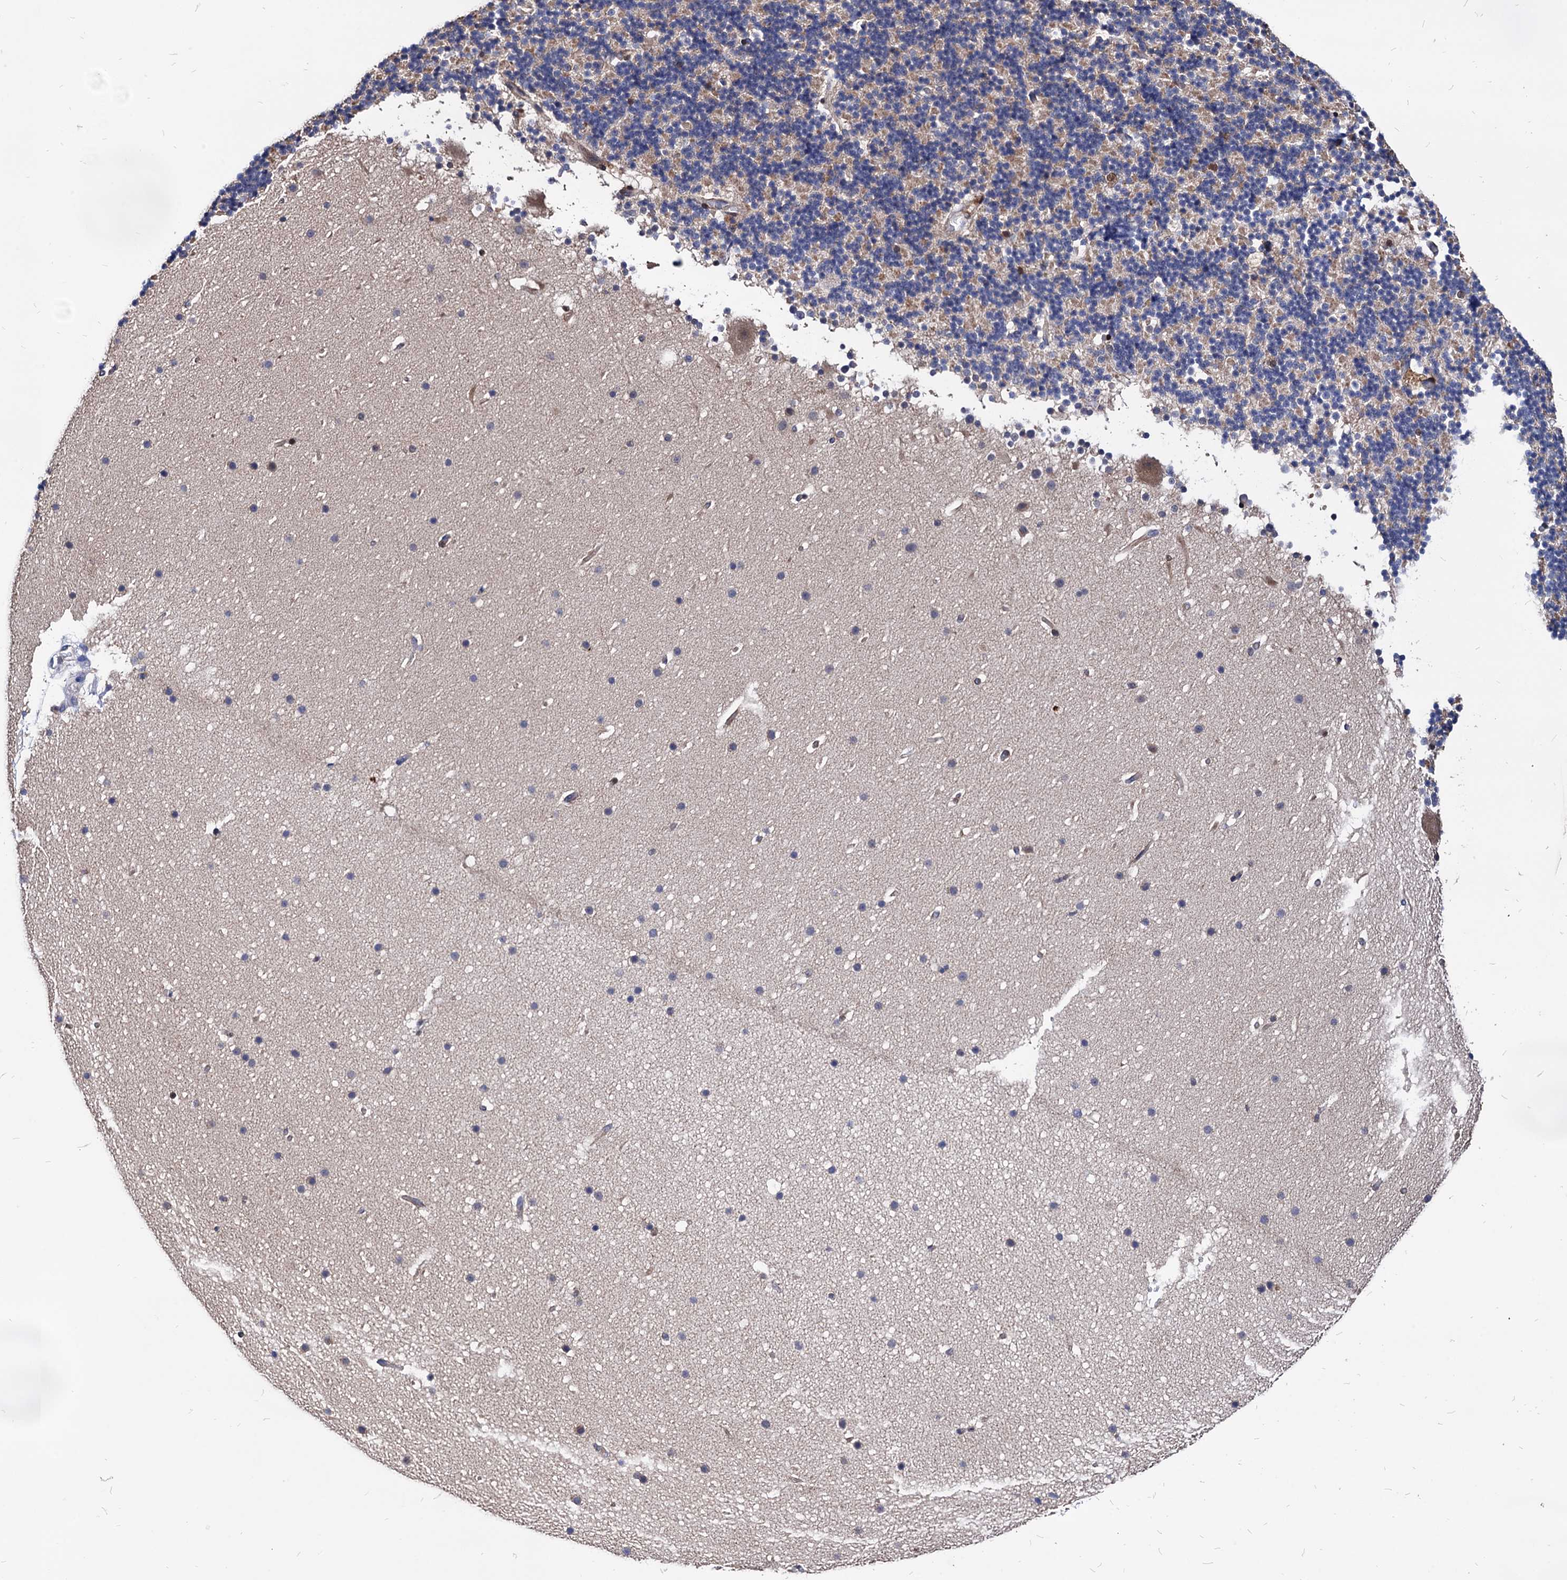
{"staining": {"intensity": "negative", "quantity": "none", "location": "none"}, "tissue": "cerebellum", "cell_type": "Cells in granular layer", "image_type": "normal", "snomed": [{"axis": "morphology", "description": "Normal tissue, NOS"}, {"axis": "topography", "description": "Cerebellum"}], "caption": "Immunohistochemistry image of benign human cerebellum stained for a protein (brown), which displays no staining in cells in granular layer.", "gene": "CPPED1", "patient": {"sex": "male", "age": 57}}